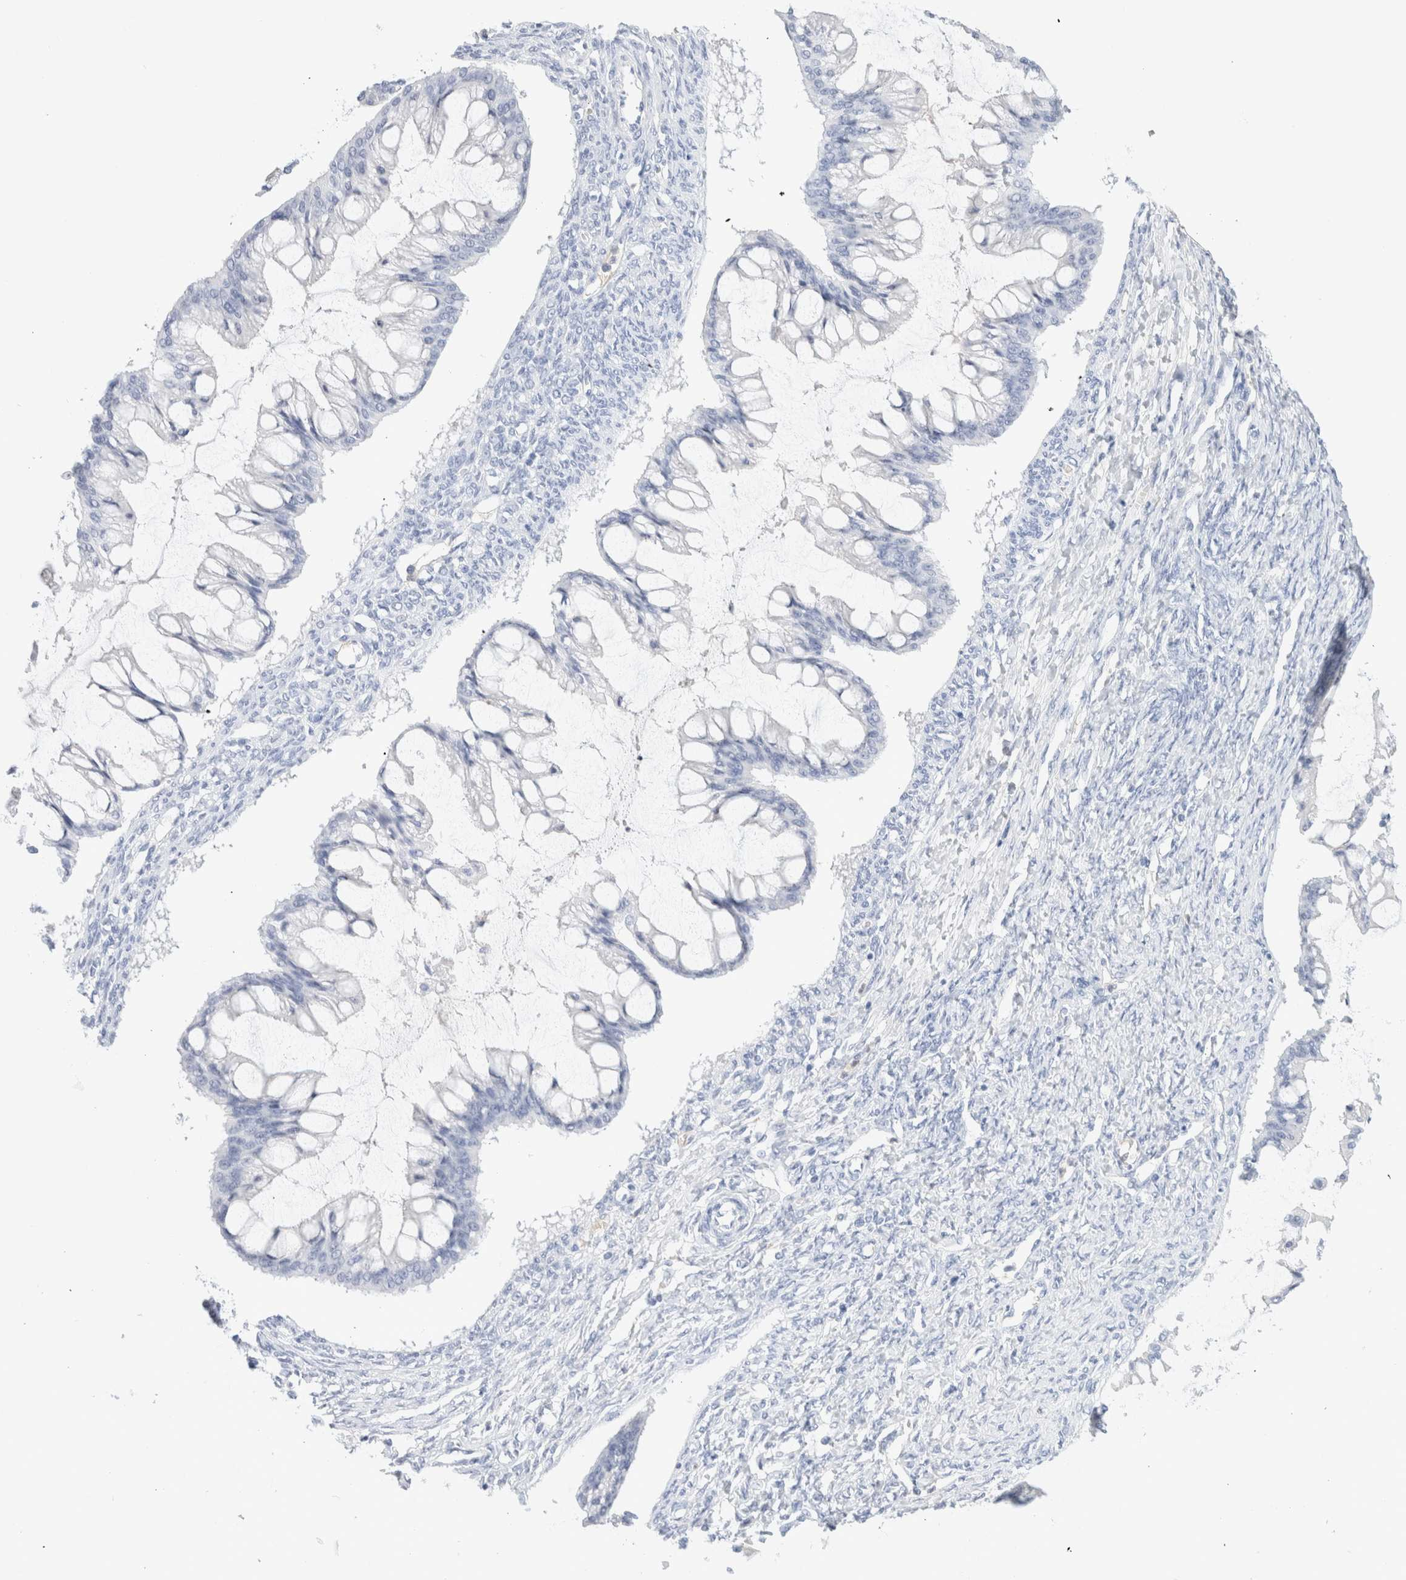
{"staining": {"intensity": "negative", "quantity": "none", "location": "none"}, "tissue": "ovarian cancer", "cell_type": "Tumor cells", "image_type": "cancer", "snomed": [{"axis": "morphology", "description": "Cystadenocarcinoma, mucinous, NOS"}, {"axis": "topography", "description": "Ovary"}], "caption": "This is a histopathology image of IHC staining of ovarian cancer, which shows no expression in tumor cells. (Brightfield microscopy of DAB (3,3'-diaminobenzidine) IHC at high magnification).", "gene": "ARG1", "patient": {"sex": "female", "age": 73}}